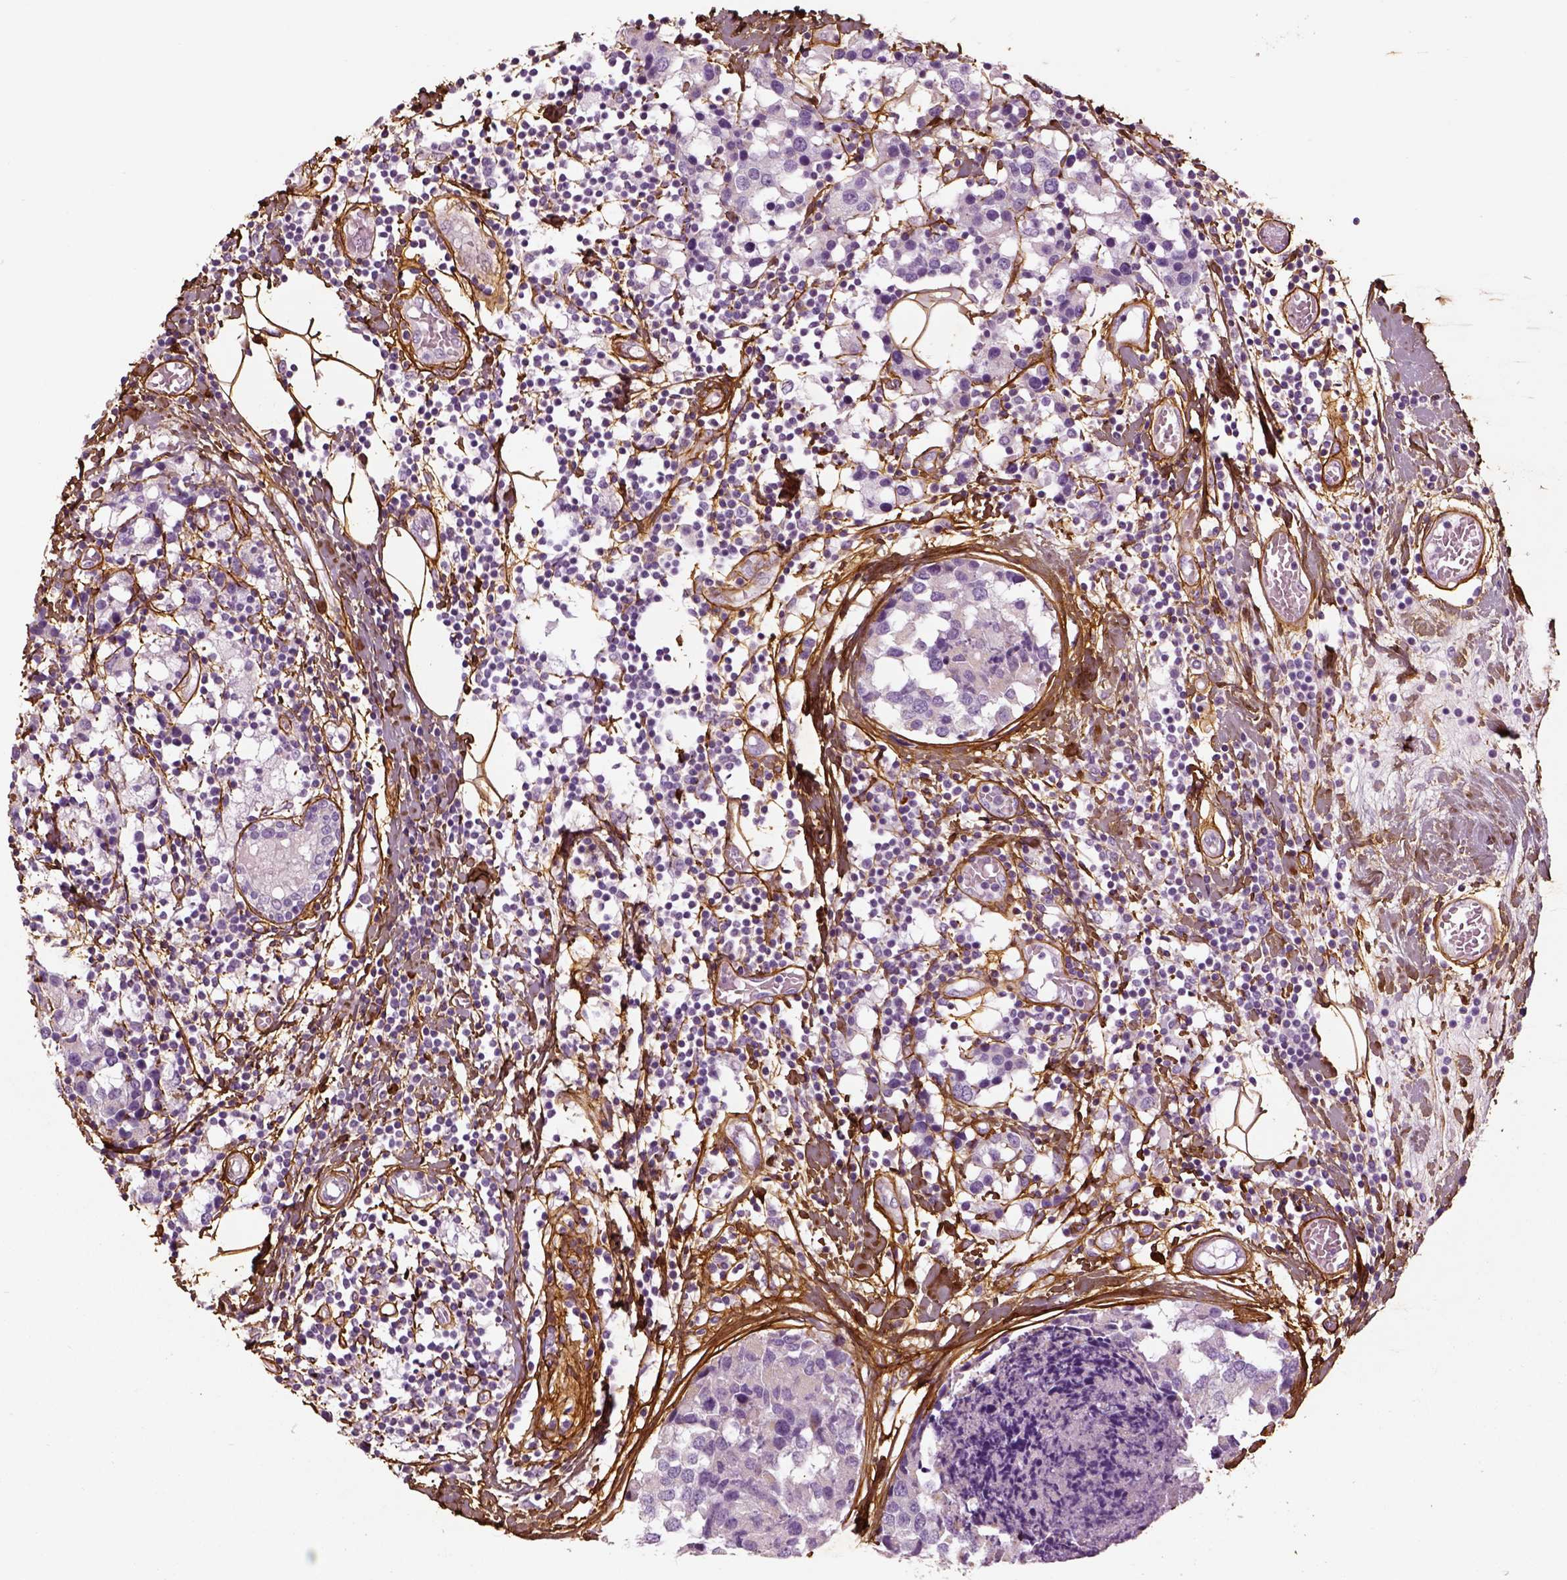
{"staining": {"intensity": "negative", "quantity": "none", "location": "none"}, "tissue": "breast cancer", "cell_type": "Tumor cells", "image_type": "cancer", "snomed": [{"axis": "morphology", "description": "Lobular carcinoma"}, {"axis": "topography", "description": "Breast"}], "caption": "Immunohistochemistry of human breast cancer exhibits no expression in tumor cells. (DAB (3,3'-diaminobenzidine) IHC visualized using brightfield microscopy, high magnification).", "gene": "COL6A2", "patient": {"sex": "female", "age": 59}}